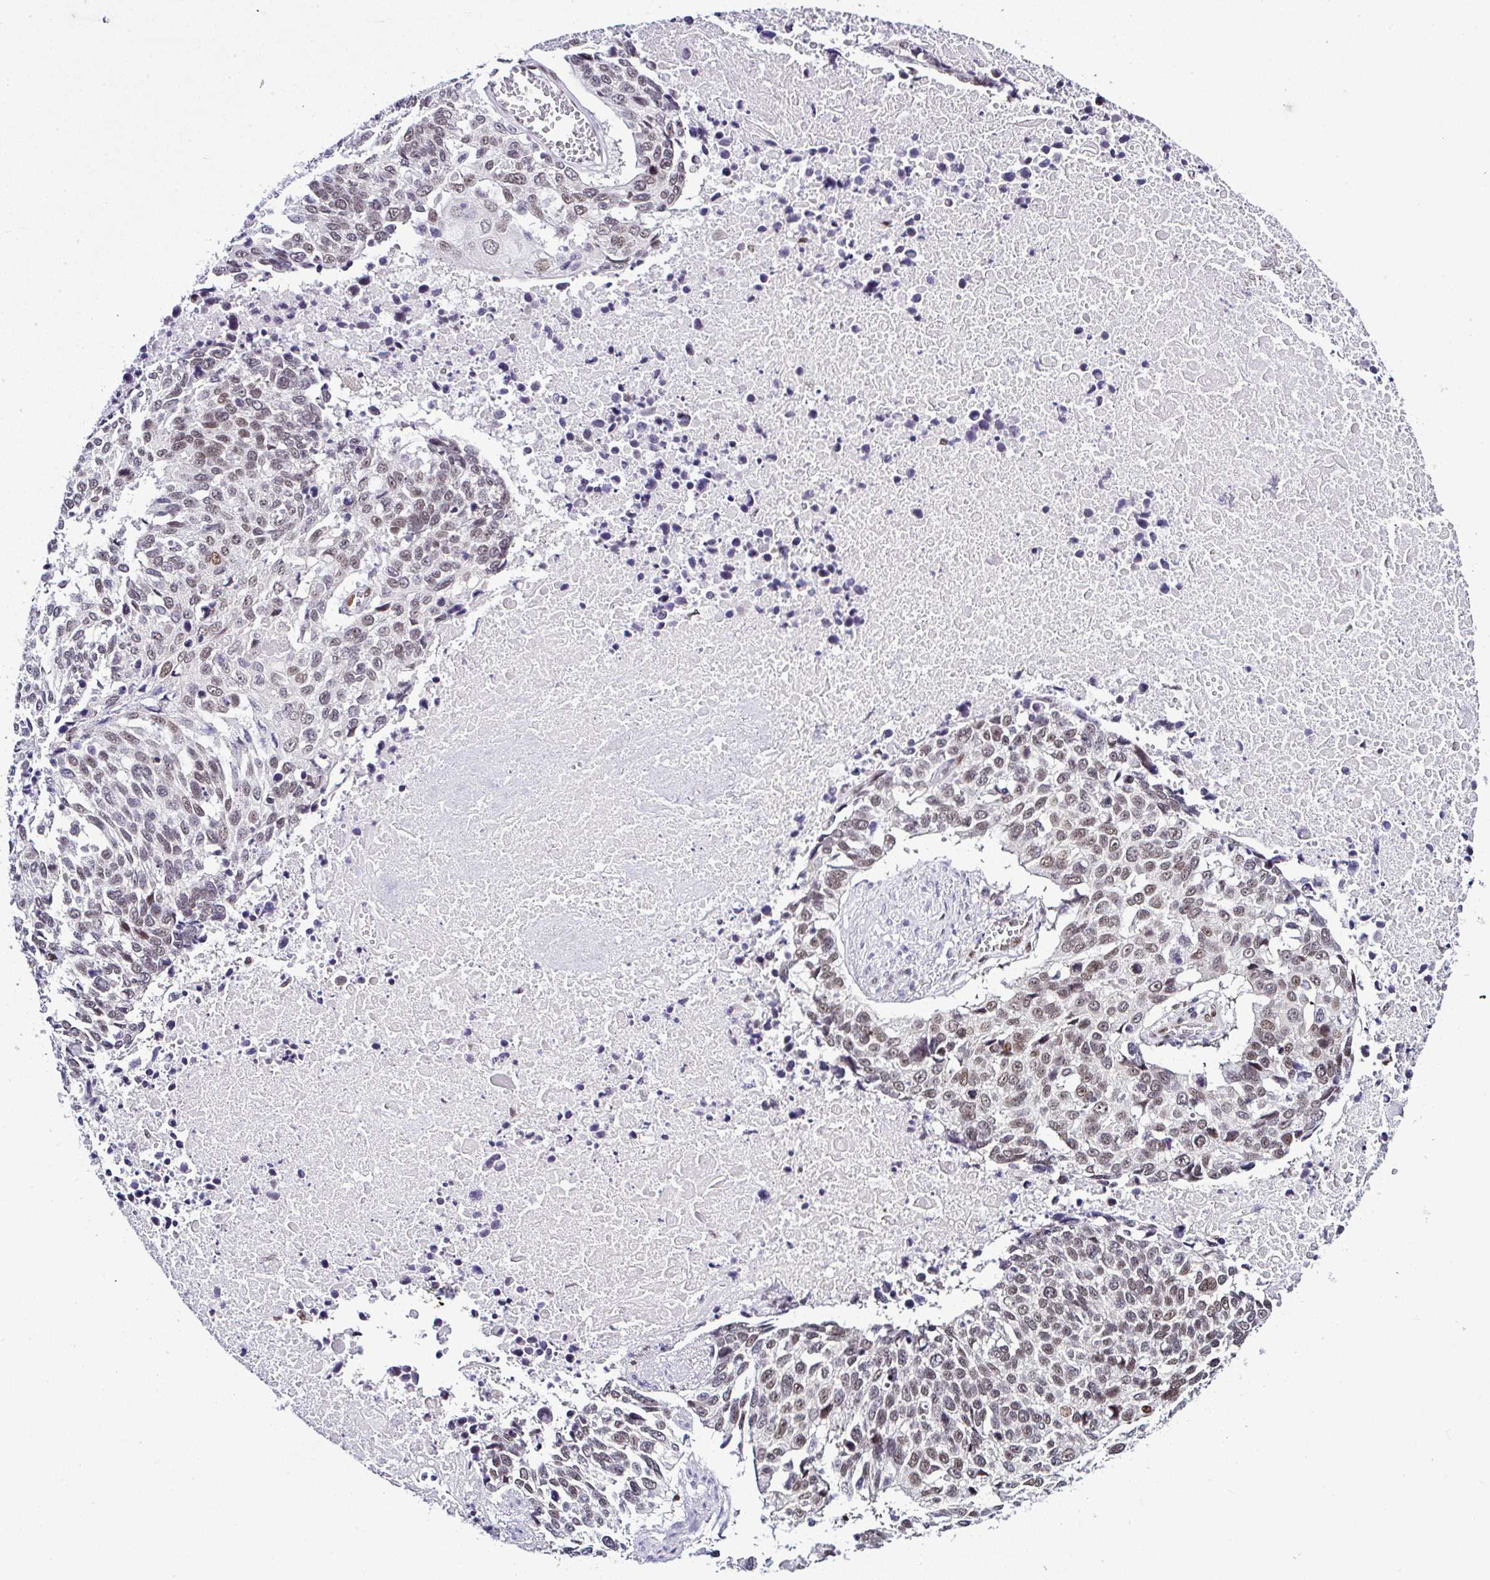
{"staining": {"intensity": "weak", "quantity": ">75%", "location": "nuclear"}, "tissue": "lung cancer", "cell_type": "Tumor cells", "image_type": "cancer", "snomed": [{"axis": "morphology", "description": "Squamous cell carcinoma, NOS"}, {"axis": "topography", "description": "Lung"}], "caption": "Protein staining shows weak nuclear positivity in about >75% of tumor cells in lung squamous cell carcinoma.", "gene": "DR1", "patient": {"sex": "male", "age": 62}}